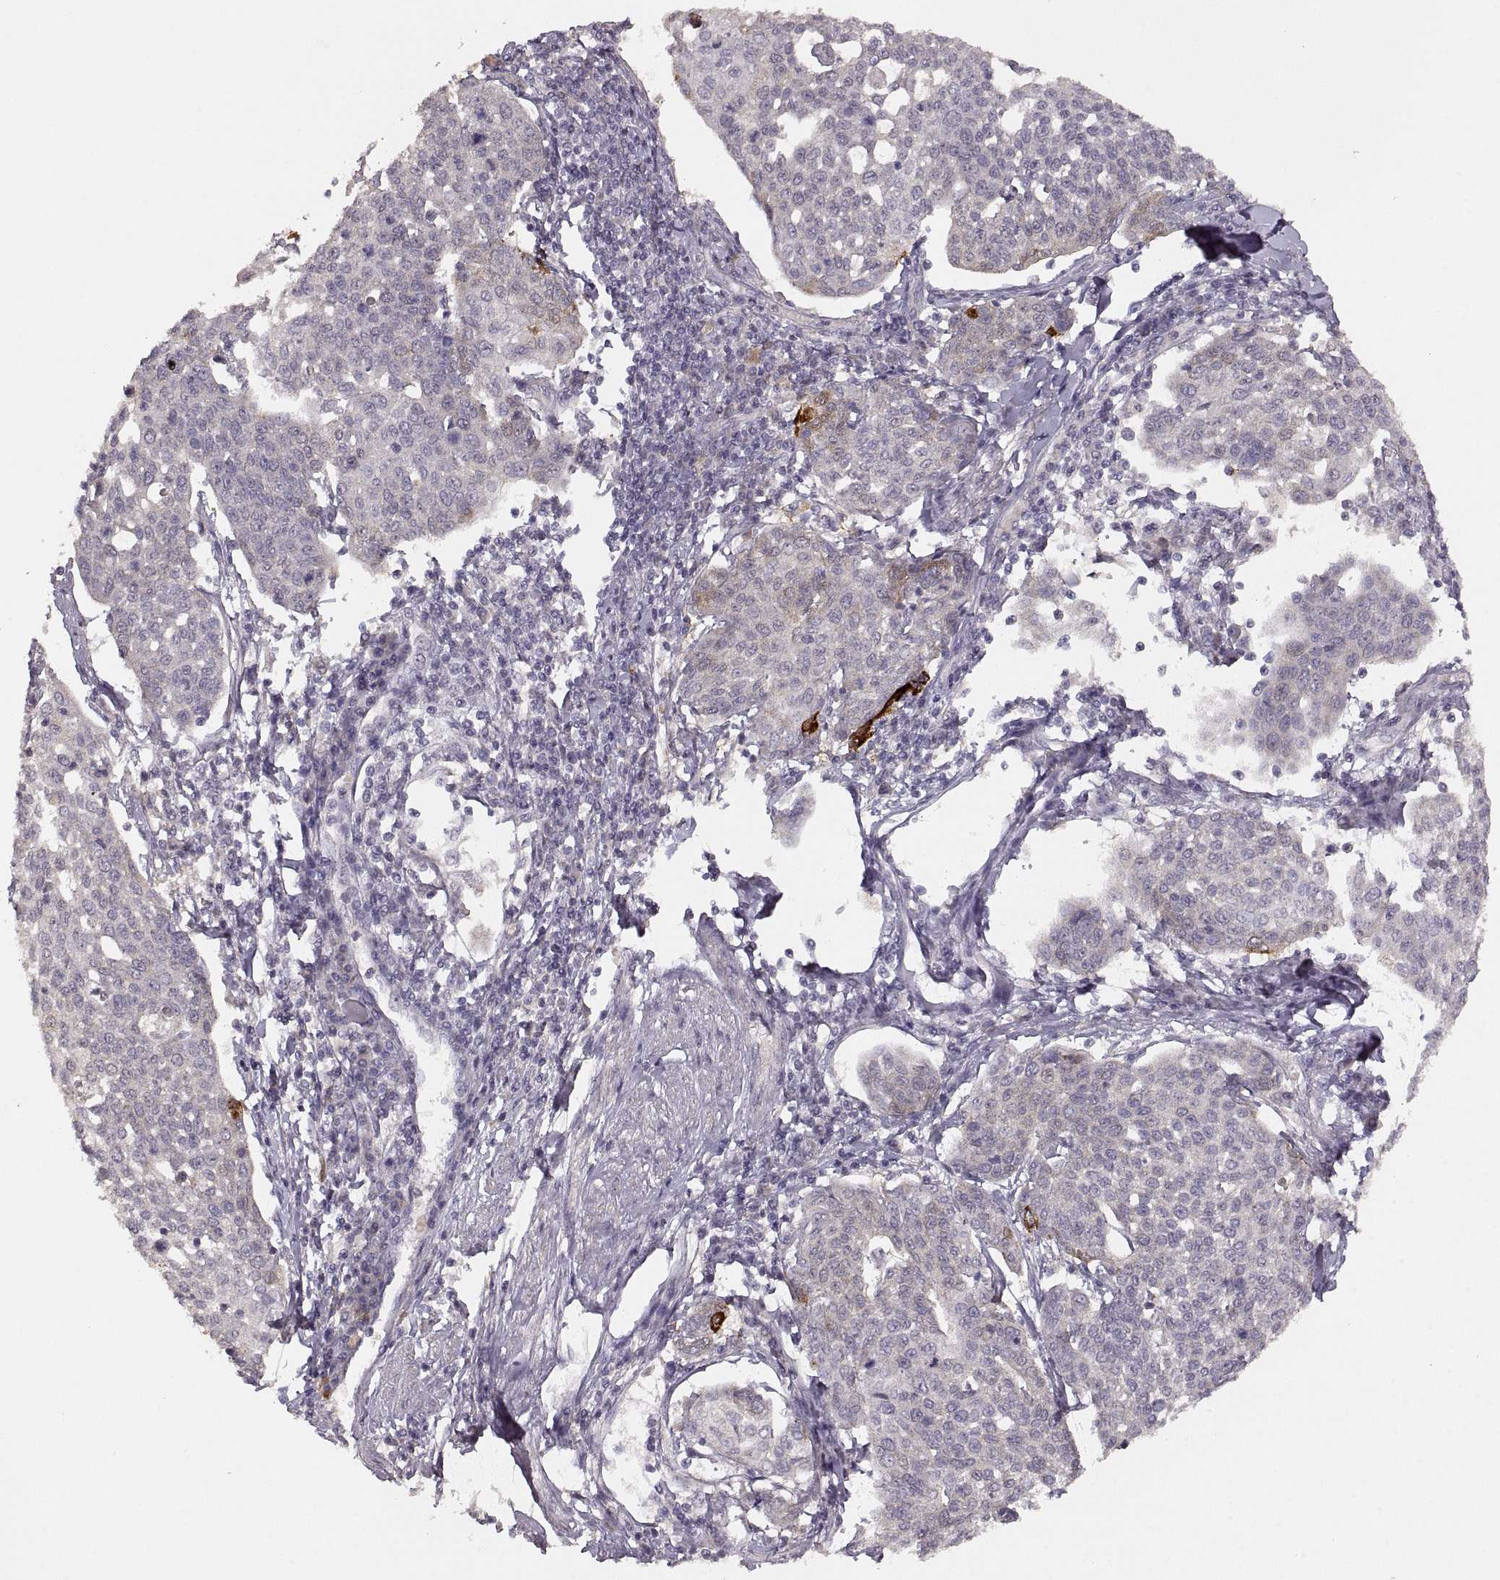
{"staining": {"intensity": "negative", "quantity": "none", "location": "none"}, "tissue": "cervical cancer", "cell_type": "Tumor cells", "image_type": "cancer", "snomed": [{"axis": "morphology", "description": "Squamous cell carcinoma, NOS"}, {"axis": "topography", "description": "Cervix"}], "caption": "Histopathology image shows no protein expression in tumor cells of squamous cell carcinoma (cervical) tissue. Brightfield microscopy of immunohistochemistry stained with DAB (brown) and hematoxylin (blue), captured at high magnification.", "gene": "LAMC2", "patient": {"sex": "female", "age": 34}}